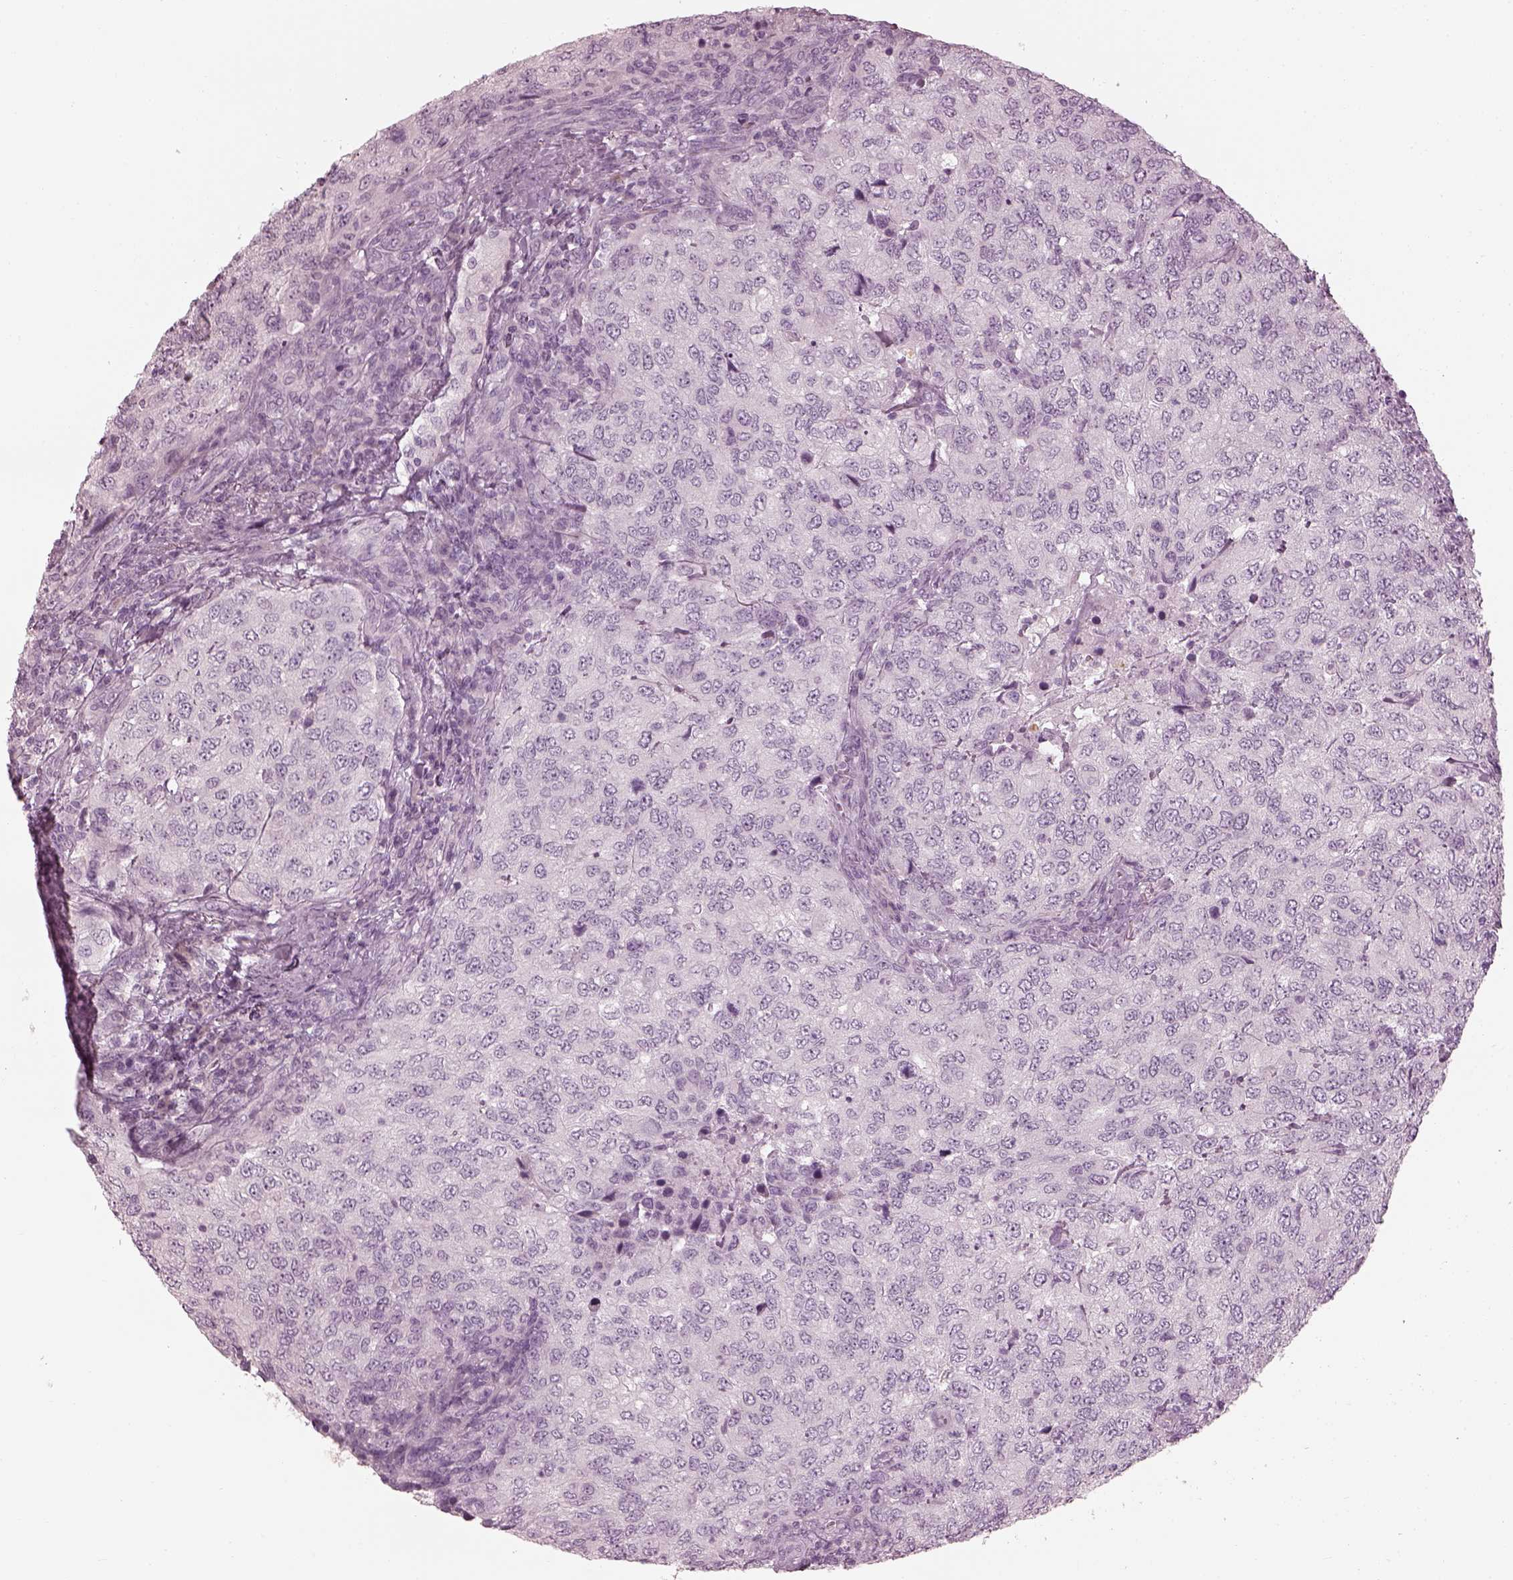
{"staining": {"intensity": "negative", "quantity": "none", "location": "none"}, "tissue": "urothelial cancer", "cell_type": "Tumor cells", "image_type": "cancer", "snomed": [{"axis": "morphology", "description": "Urothelial carcinoma, High grade"}, {"axis": "topography", "description": "Urinary bladder"}], "caption": "Immunohistochemistry of human urothelial cancer displays no positivity in tumor cells. The staining is performed using DAB brown chromogen with nuclei counter-stained in using hematoxylin.", "gene": "SAXO2", "patient": {"sex": "female", "age": 78}}